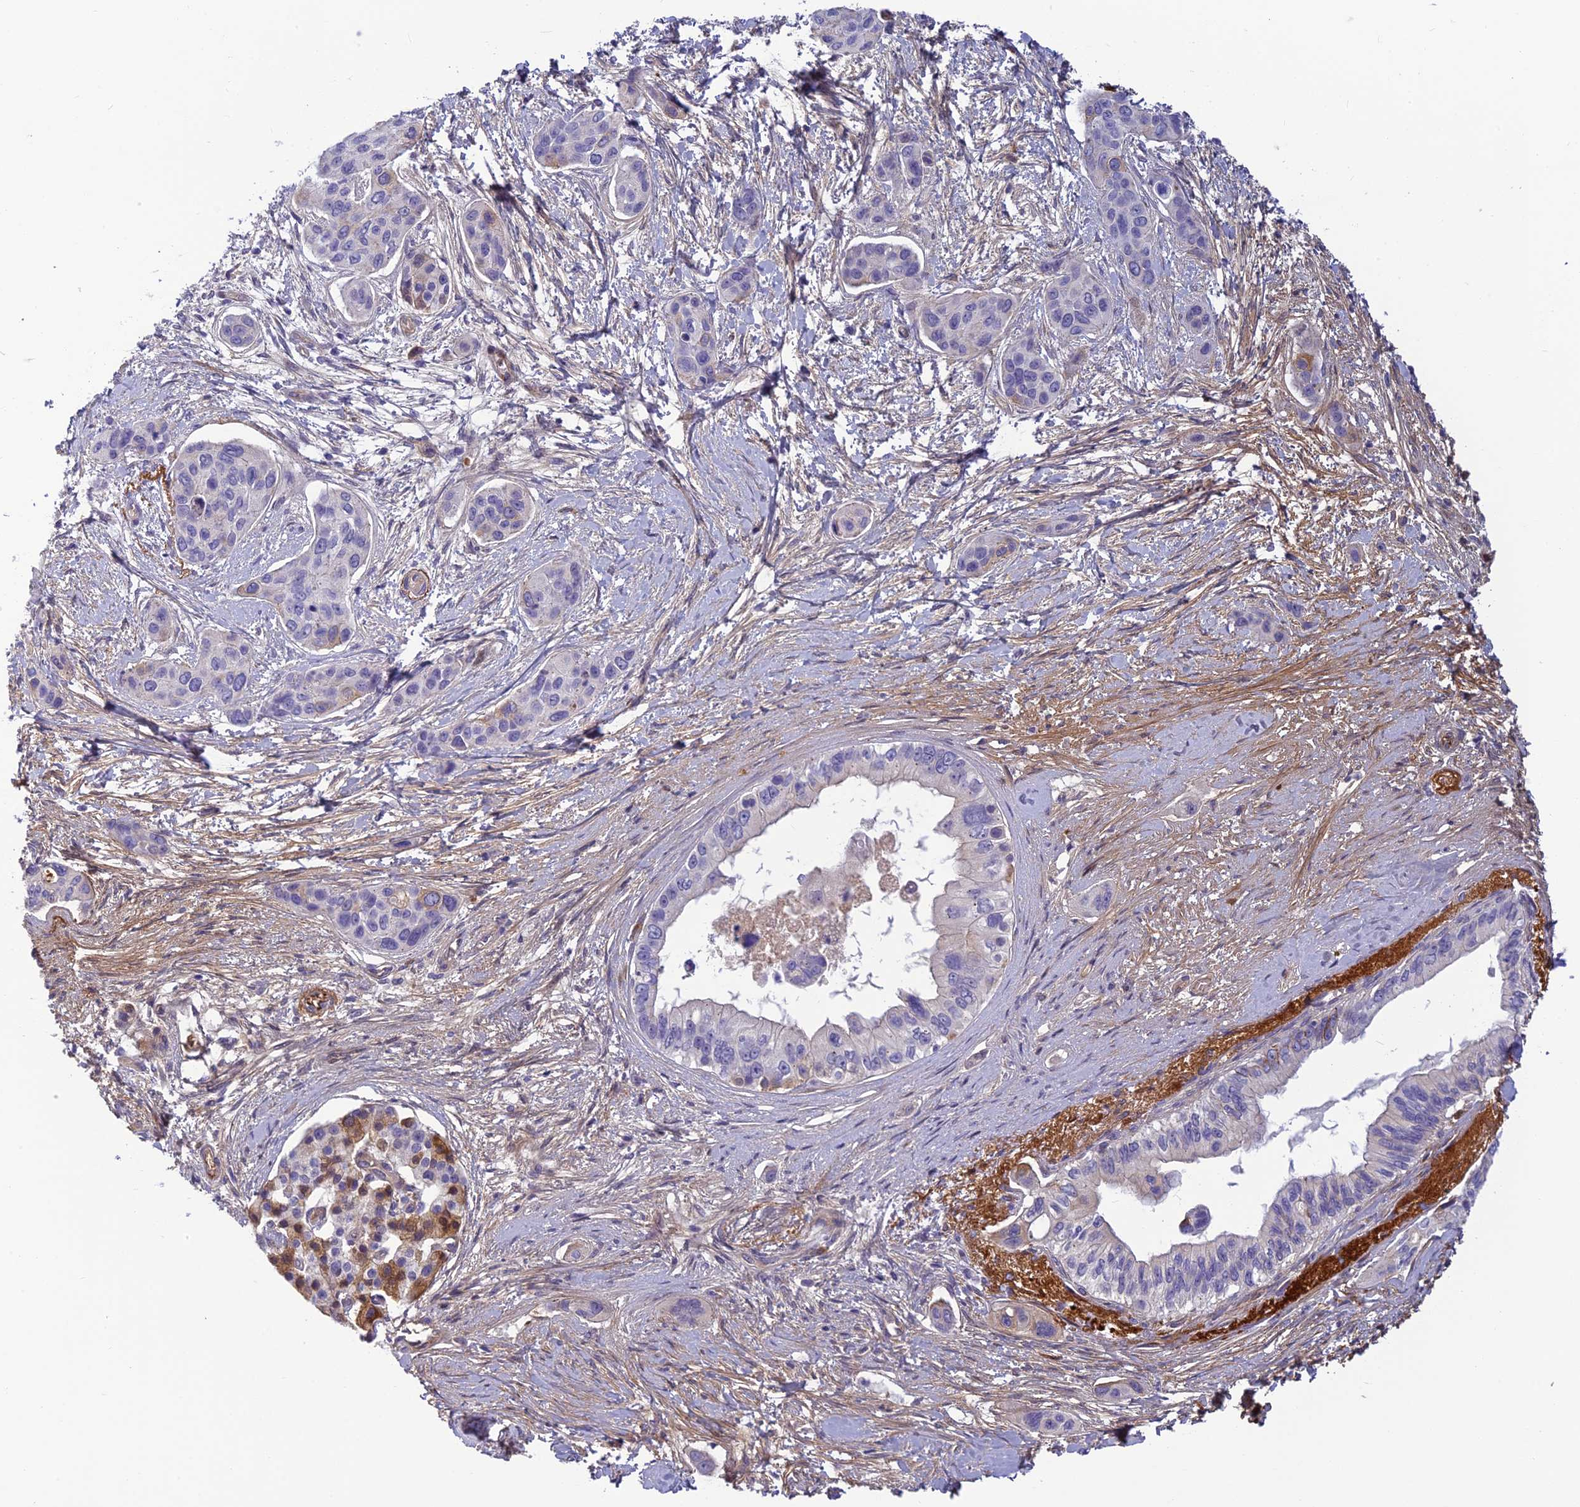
{"staining": {"intensity": "negative", "quantity": "none", "location": "none"}, "tissue": "pancreatic cancer", "cell_type": "Tumor cells", "image_type": "cancer", "snomed": [{"axis": "morphology", "description": "Adenocarcinoma, NOS"}, {"axis": "topography", "description": "Pancreas"}], "caption": "An image of human pancreatic cancer is negative for staining in tumor cells. (DAB IHC with hematoxylin counter stain).", "gene": "CLEC11A", "patient": {"sex": "male", "age": 72}}